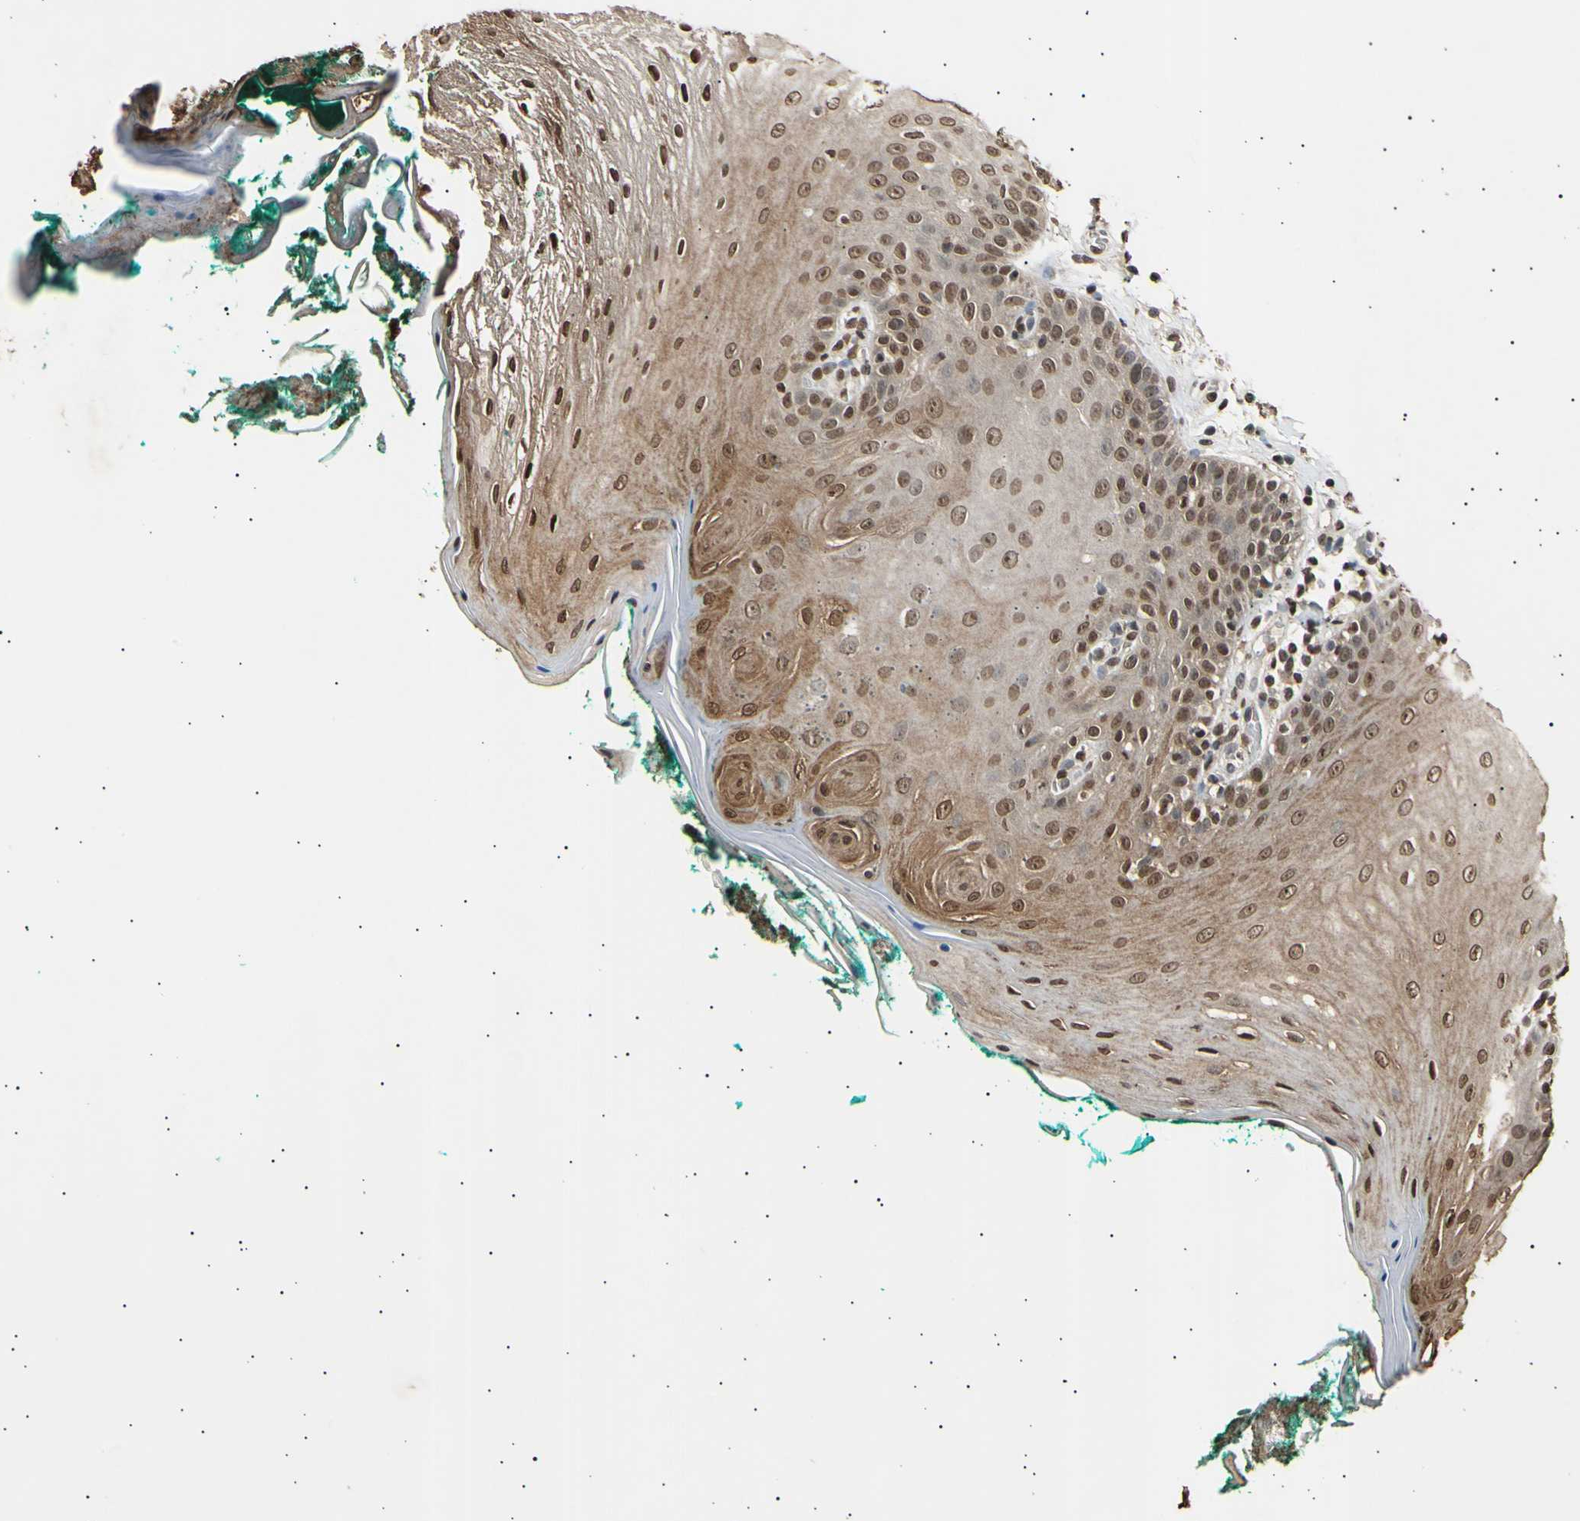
{"staining": {"intensity": "moderate", "quantity": ">75%", "location": "cytoplasmic/membranous,nuclear"}, "tissue": "oral mucosa", "cell_type": "Squamous epithelial cells", "image_type": "normal", "snomed": [{"axis": "morphology", "description": "Normal tissue, NOS"}, {"axis": "topography", "description": "Skeletal muscle"}, {"axis": "topography", "description": "Oral tissue"}], "caption": "An image of oral mucosa stained for a protein displays moderate cytoplasmic/membranous,nuclear brown staining in squamous epithelial cells. Nuclei are stained in blue.", "gene": "ANAPC7", "patient": {"sex": "male", "age": 58}}